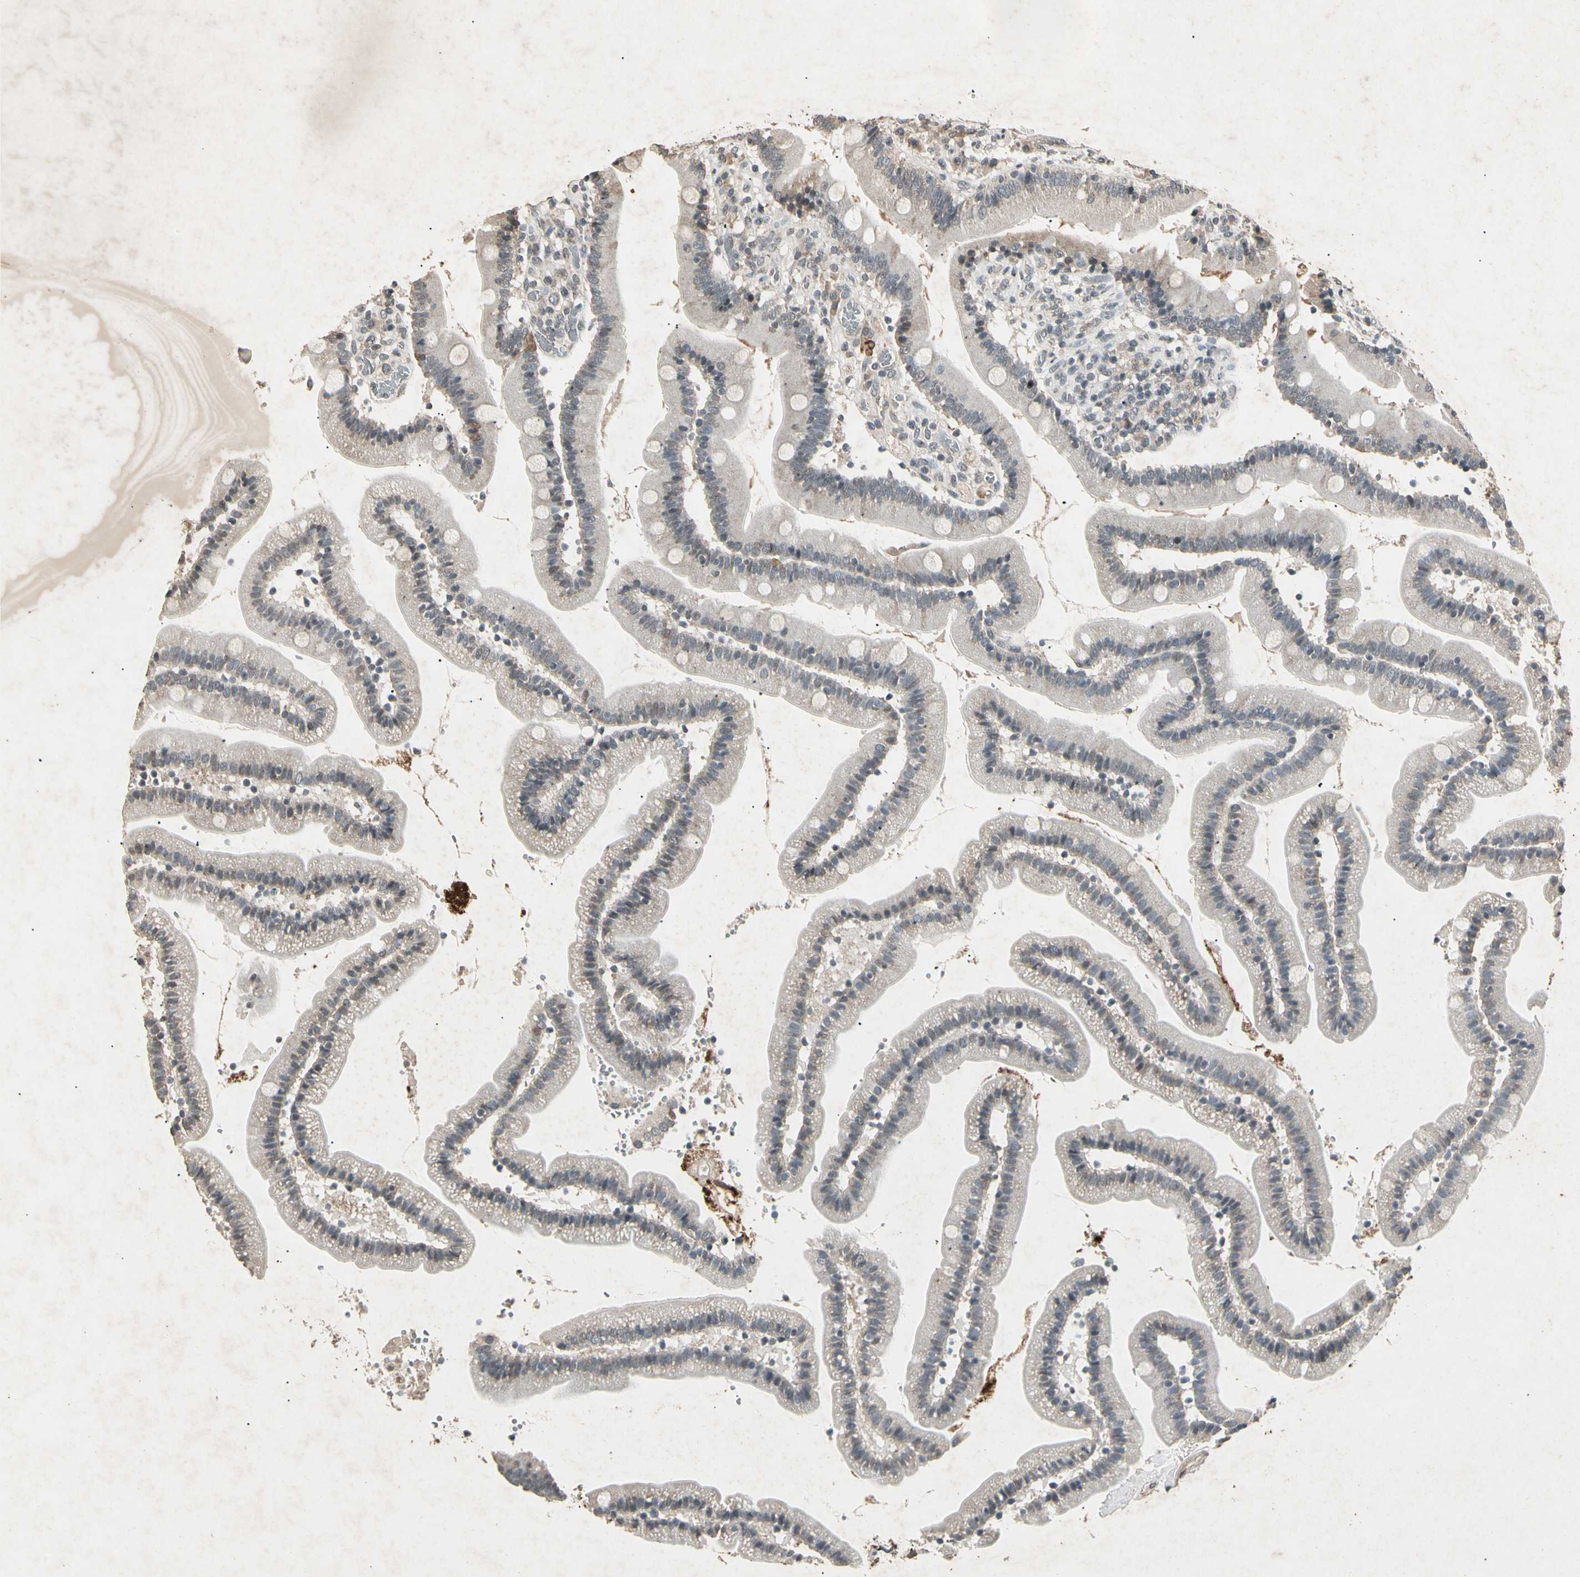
{"staining": {"intensity": "negative", "quantity": "none", "location": "none"}, "tissue": "duodenum", "cell_type": "Glandular cells", "image_type": "normal", "snomed": [{"axis": "morphology", "description": "Normal tissue, NOS"}, {"axis": "topography", "description": "Duodenum"}], "caption": "High power microscopy histopathology image of an immunohistochemistry (IHC) image of benign duodenum, revealing no significant positivity in glandular cells.", "gene": "CP", "patient": {"sex": "male", "age": 66}}